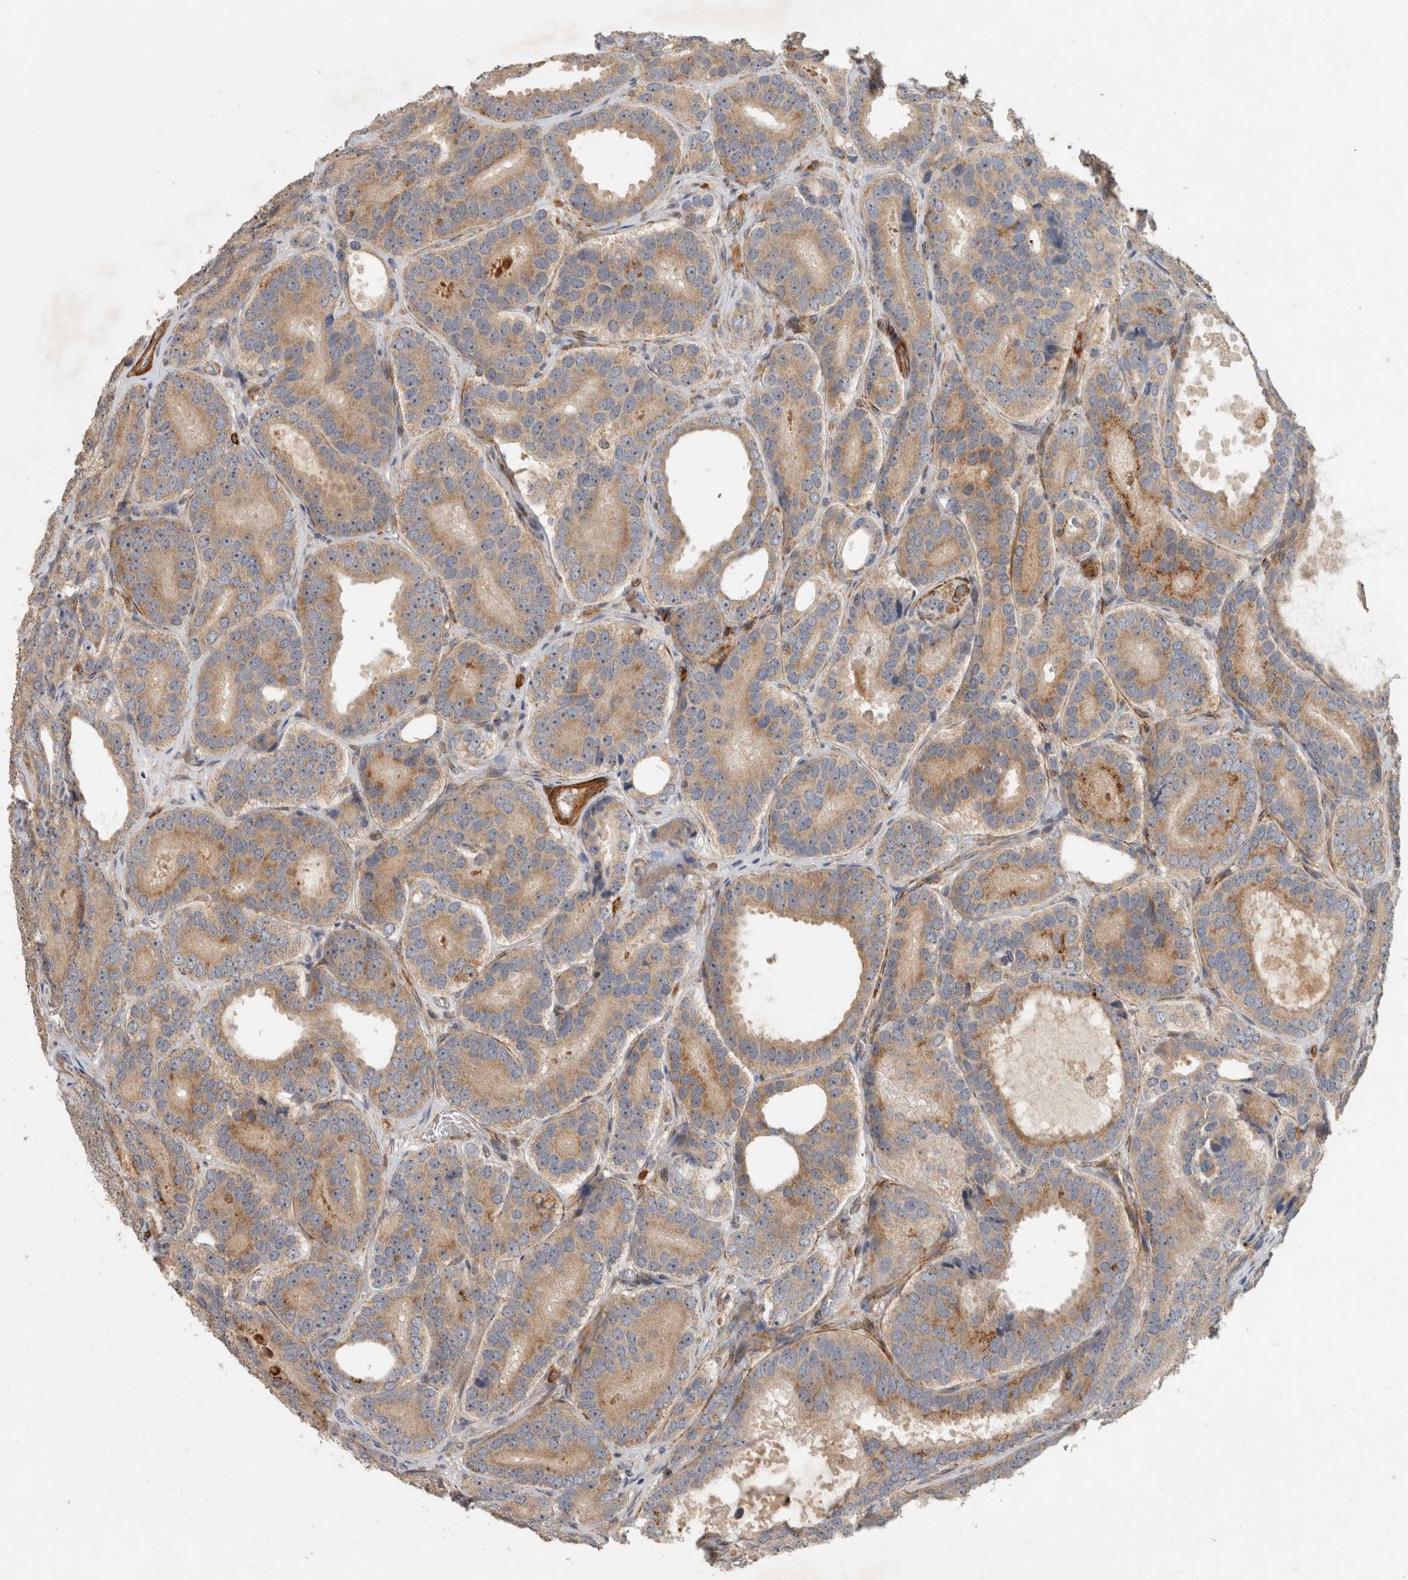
{"staining": {"intensity": "moderate", "quantity": ">75%", "location": "cytoplasmic/membranous"}, "tissue": "prostate cancer", "cell_type": "Tumor cells", "image_type": "cancer", "snomed": [{"axis": "morphology", "description": "Adenocarcinoma, High grade"}, {"axis": "topography", "description": "Prostate"}], "caption": "DAB (3,3'-diaminobenzidine) immunohistochemical staining of prostate cancer demonstrates moderate cytoplasmic/membranous protein positivity in approximately >75% of tumor cells.", "gene": "SIPA1L2", "patient": {"sex": "male", "age": 56}}